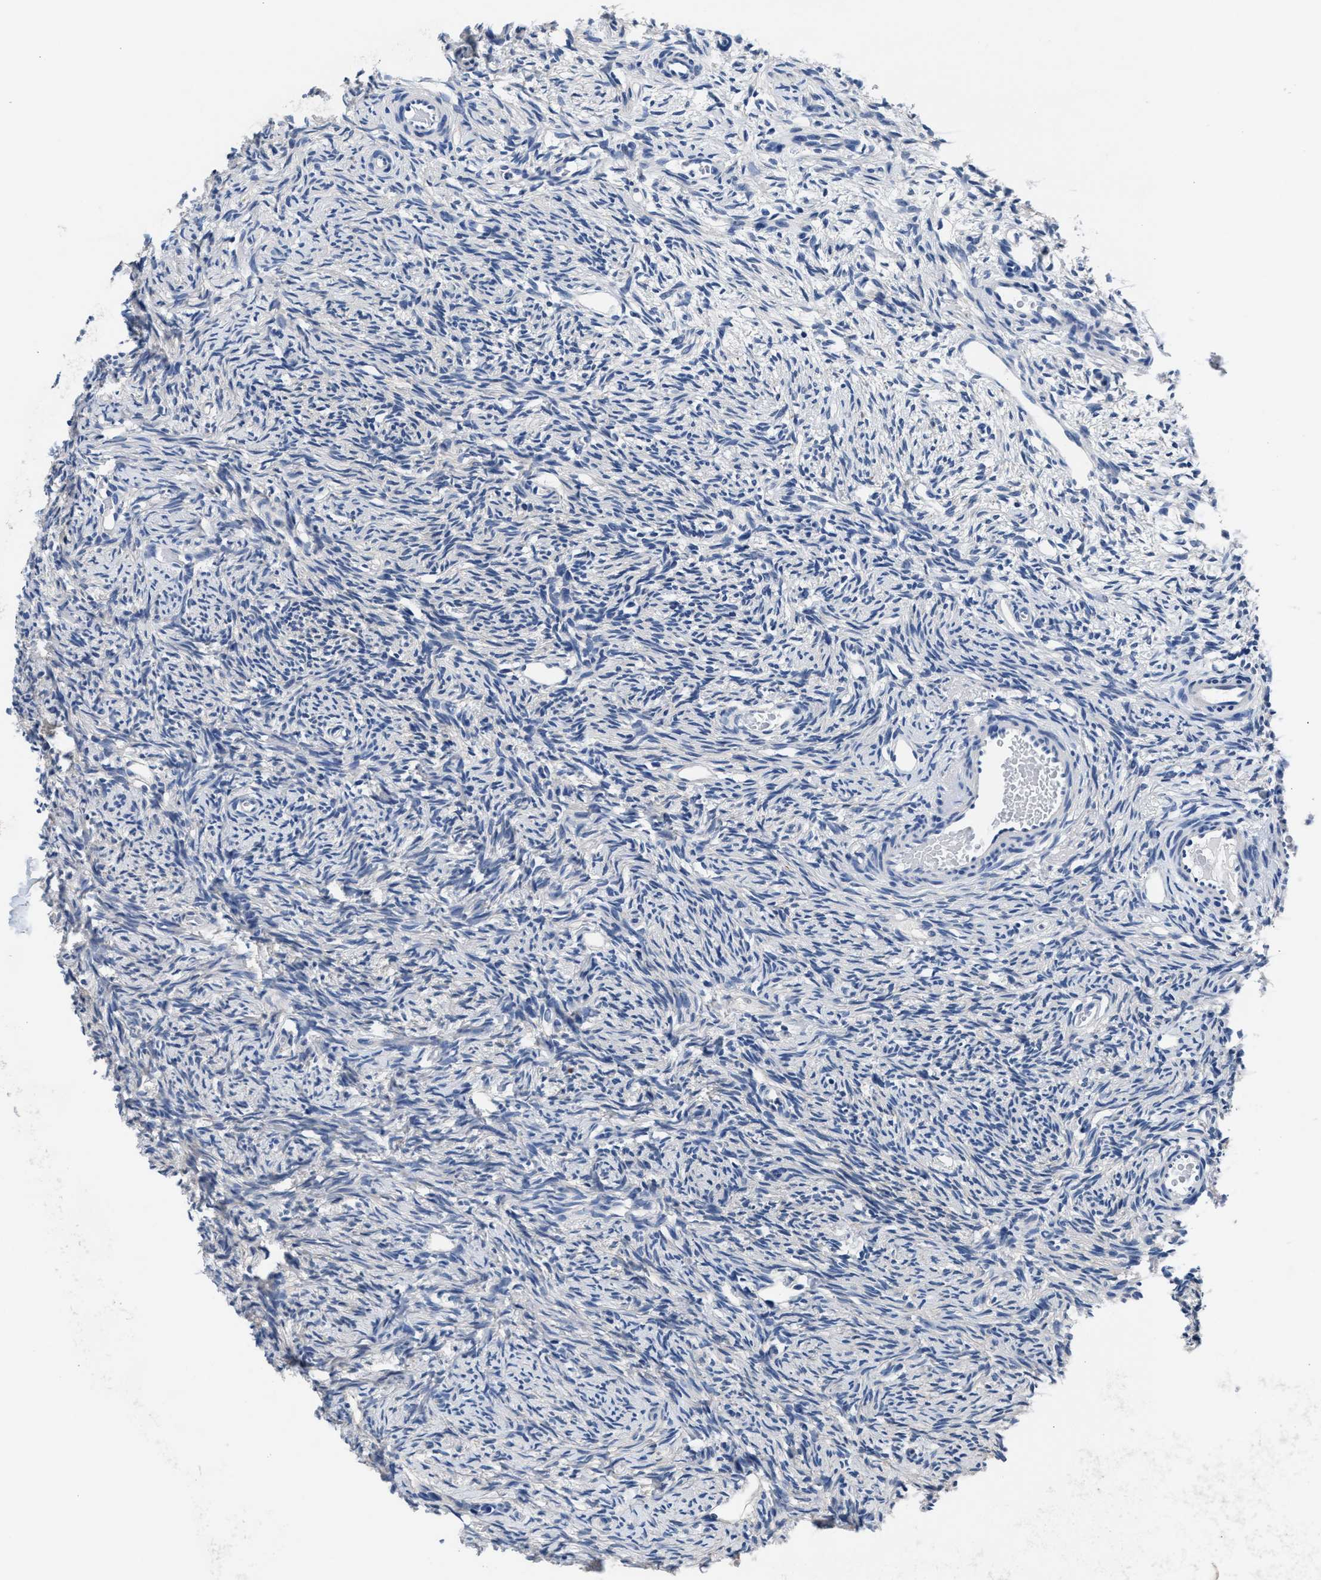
{"staining": {"intensity": "weak", "quantity": "<25%", "location": "cytoplasmic/membranous"}, "tissue": "ovary", "cell_type": "Ovarian stroma cells", "image_type": "normal", "snomed": [{"axis": "morphology", "description": "Normal tissue, NOS"}, {"axis": "topography", "description": "Ovary"}], "caption": "An IHC photomicrograph of benign ovary is shown. There is no staining in ovarian stroma cells of ovary. (DAB immunohistochemistry visualized using brightfield microscopy, high magnification).", "gene": "GSTM1", "patient": {"sex": "female", "age": 33}}